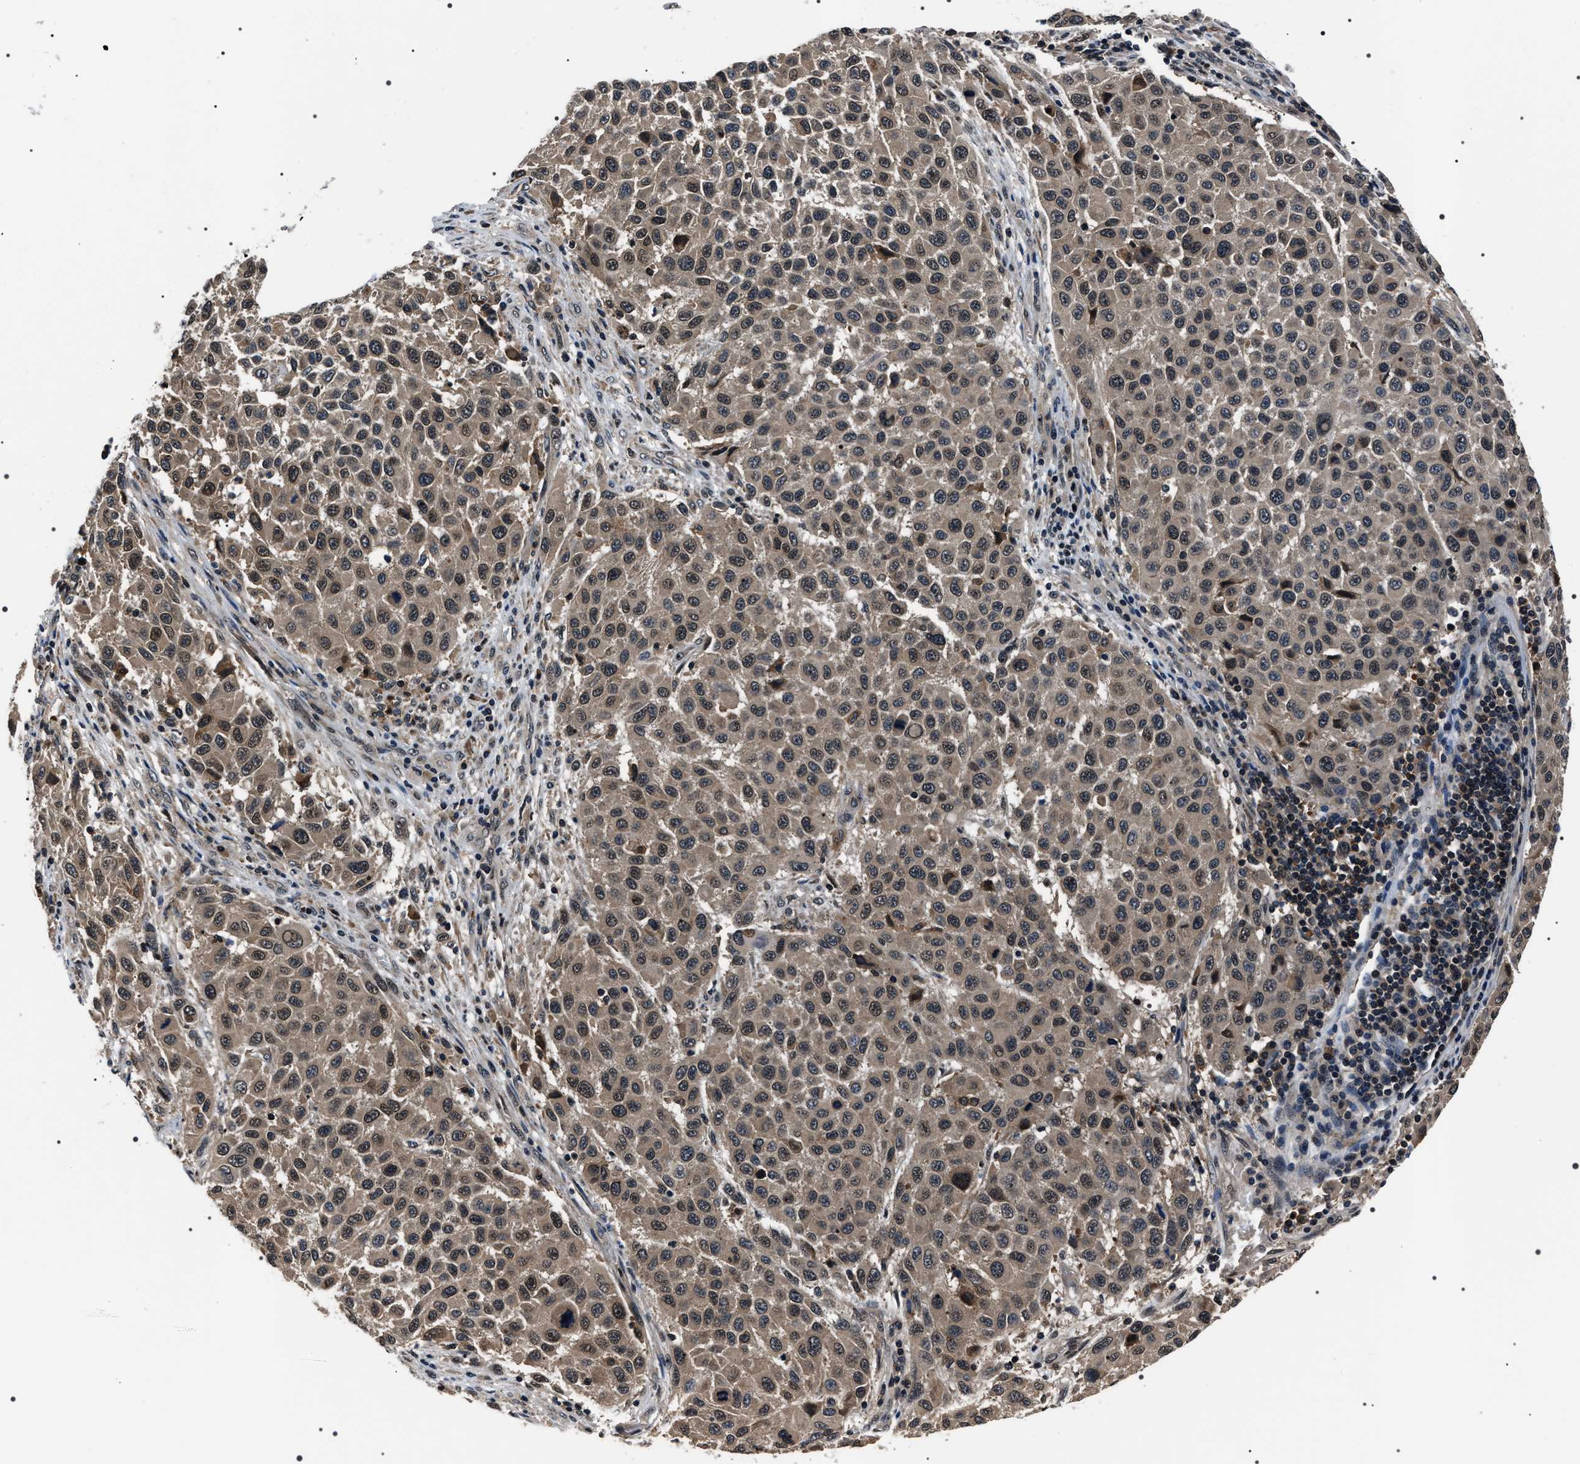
{"staining": {"intensity": "weak", "quantity": ">75%", "location": "cytoplasmic/membranous,nuclear"}, "tissue": "melanoma", "cell_type": "Tumor cells", "image_type": "cancer", "snomed": [{"axis": "morphology", "description": "Malignant melanoma, Metastatic site"}, {"axis": "topography", "description": "Lymph node"}], "caption": "DAB (3,3'-diaminobenzidine) immunohistochemical staining of malignant melanoma (metastatic site) demonstrates weak cytoplasmic/membranous and nuclear protein positivity in about >75% of tumor cells. The staining was performed using DAB to visualize the protein expression in brown, while the nuclei were stained in blue with hematoxylin (Magnification: 20x).", "gene": "SIPA1", "patient": {"sex": "male", "age": 61}}